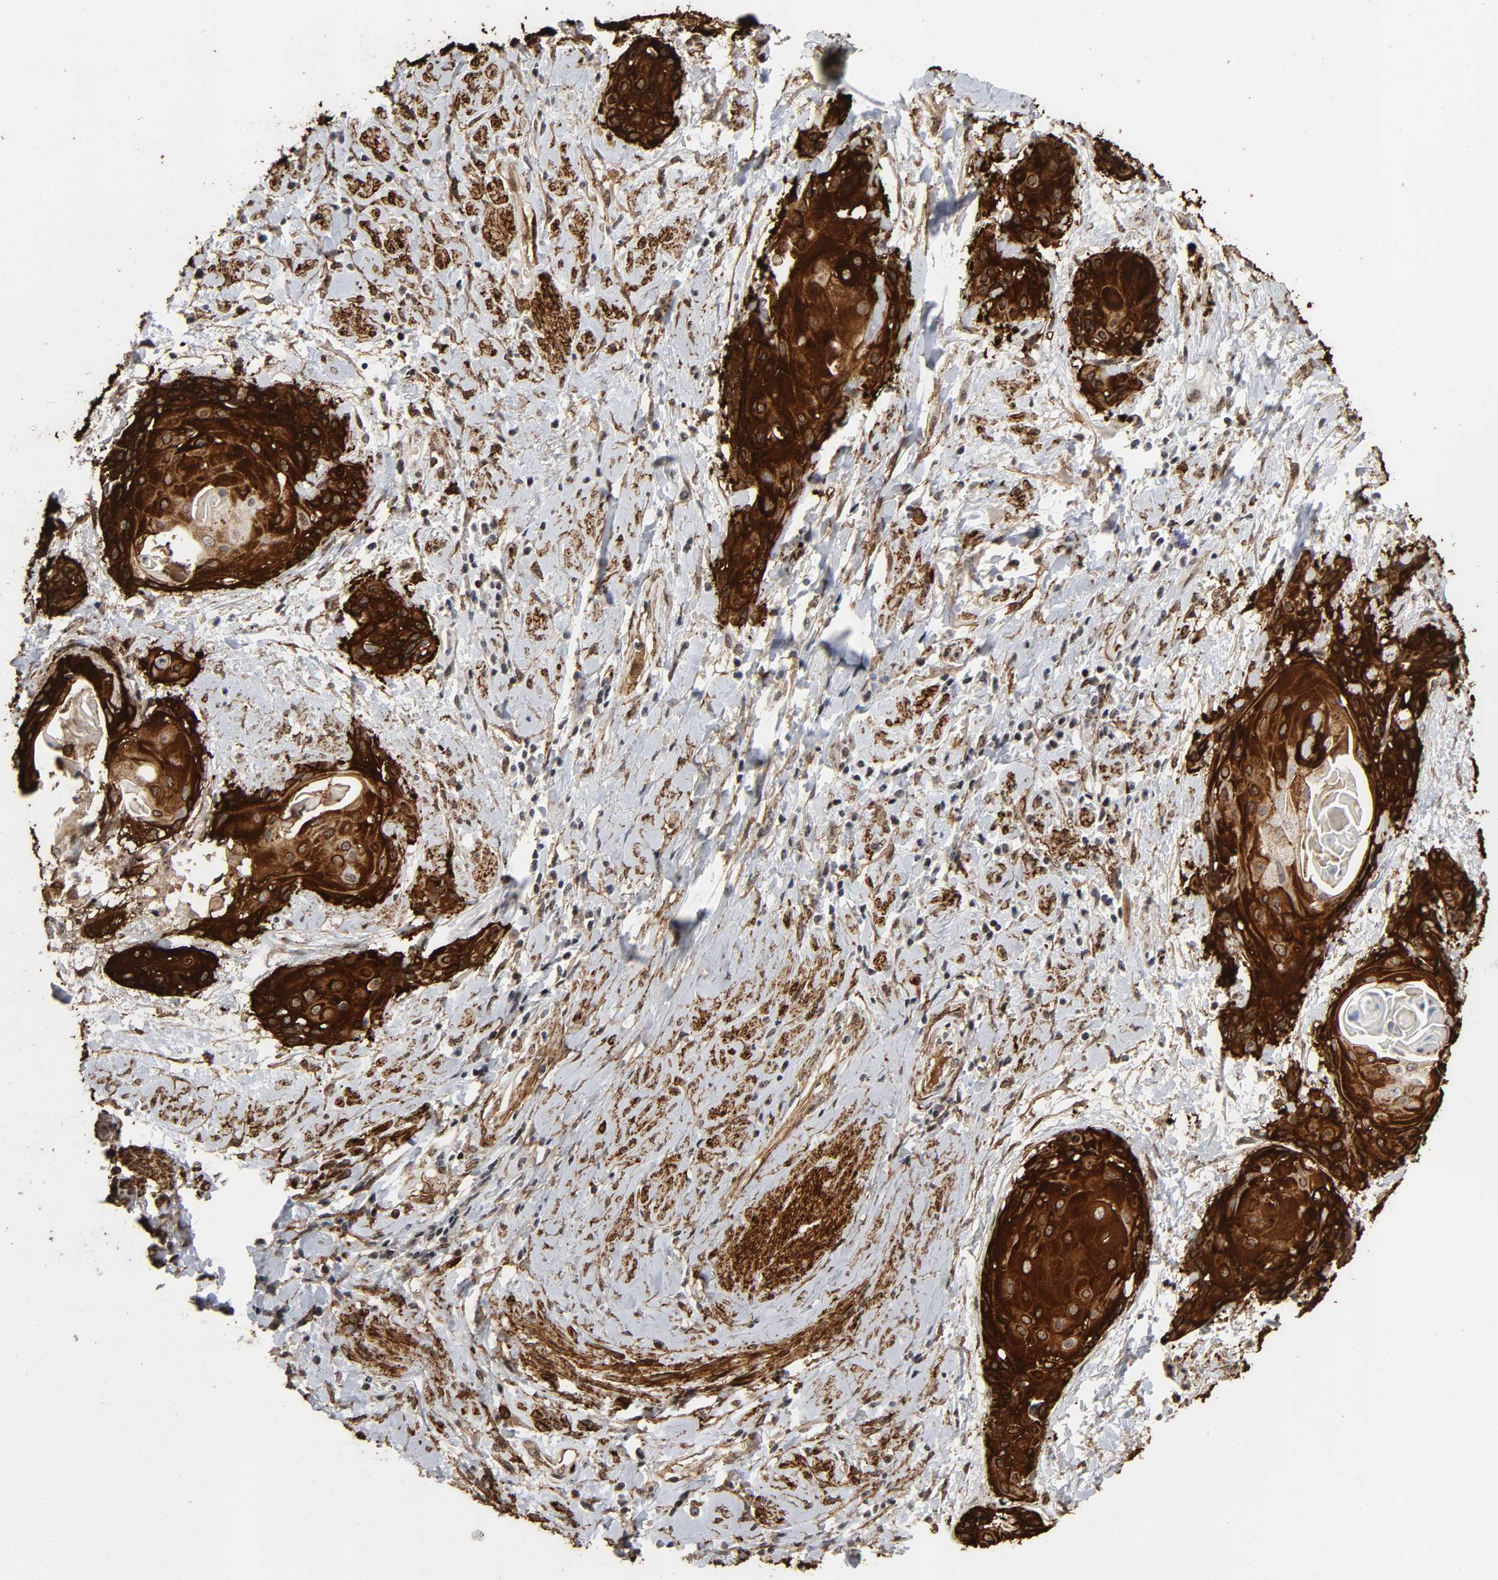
{"staining": {"intensity": "strong", "quantity": ">75%", "location": "cytoplasmic/membranous"}, "tissue": "cervical cancer", "cell_type": "Tumor cells", "image_type": "cancer", "snomed": [{"axis": "morphology", "description": "Squamous cell carcinoma, NOS"}, {"axis": "topography", "description": "Cervix"}], "caption": "Protein expression analysis of human cervical cancer reveals strong cytoplasmic/membranous staining in about >75% of tumor cells.", "gene": "AHNAK2", "patient": {"sex": "female", "age": 57}}